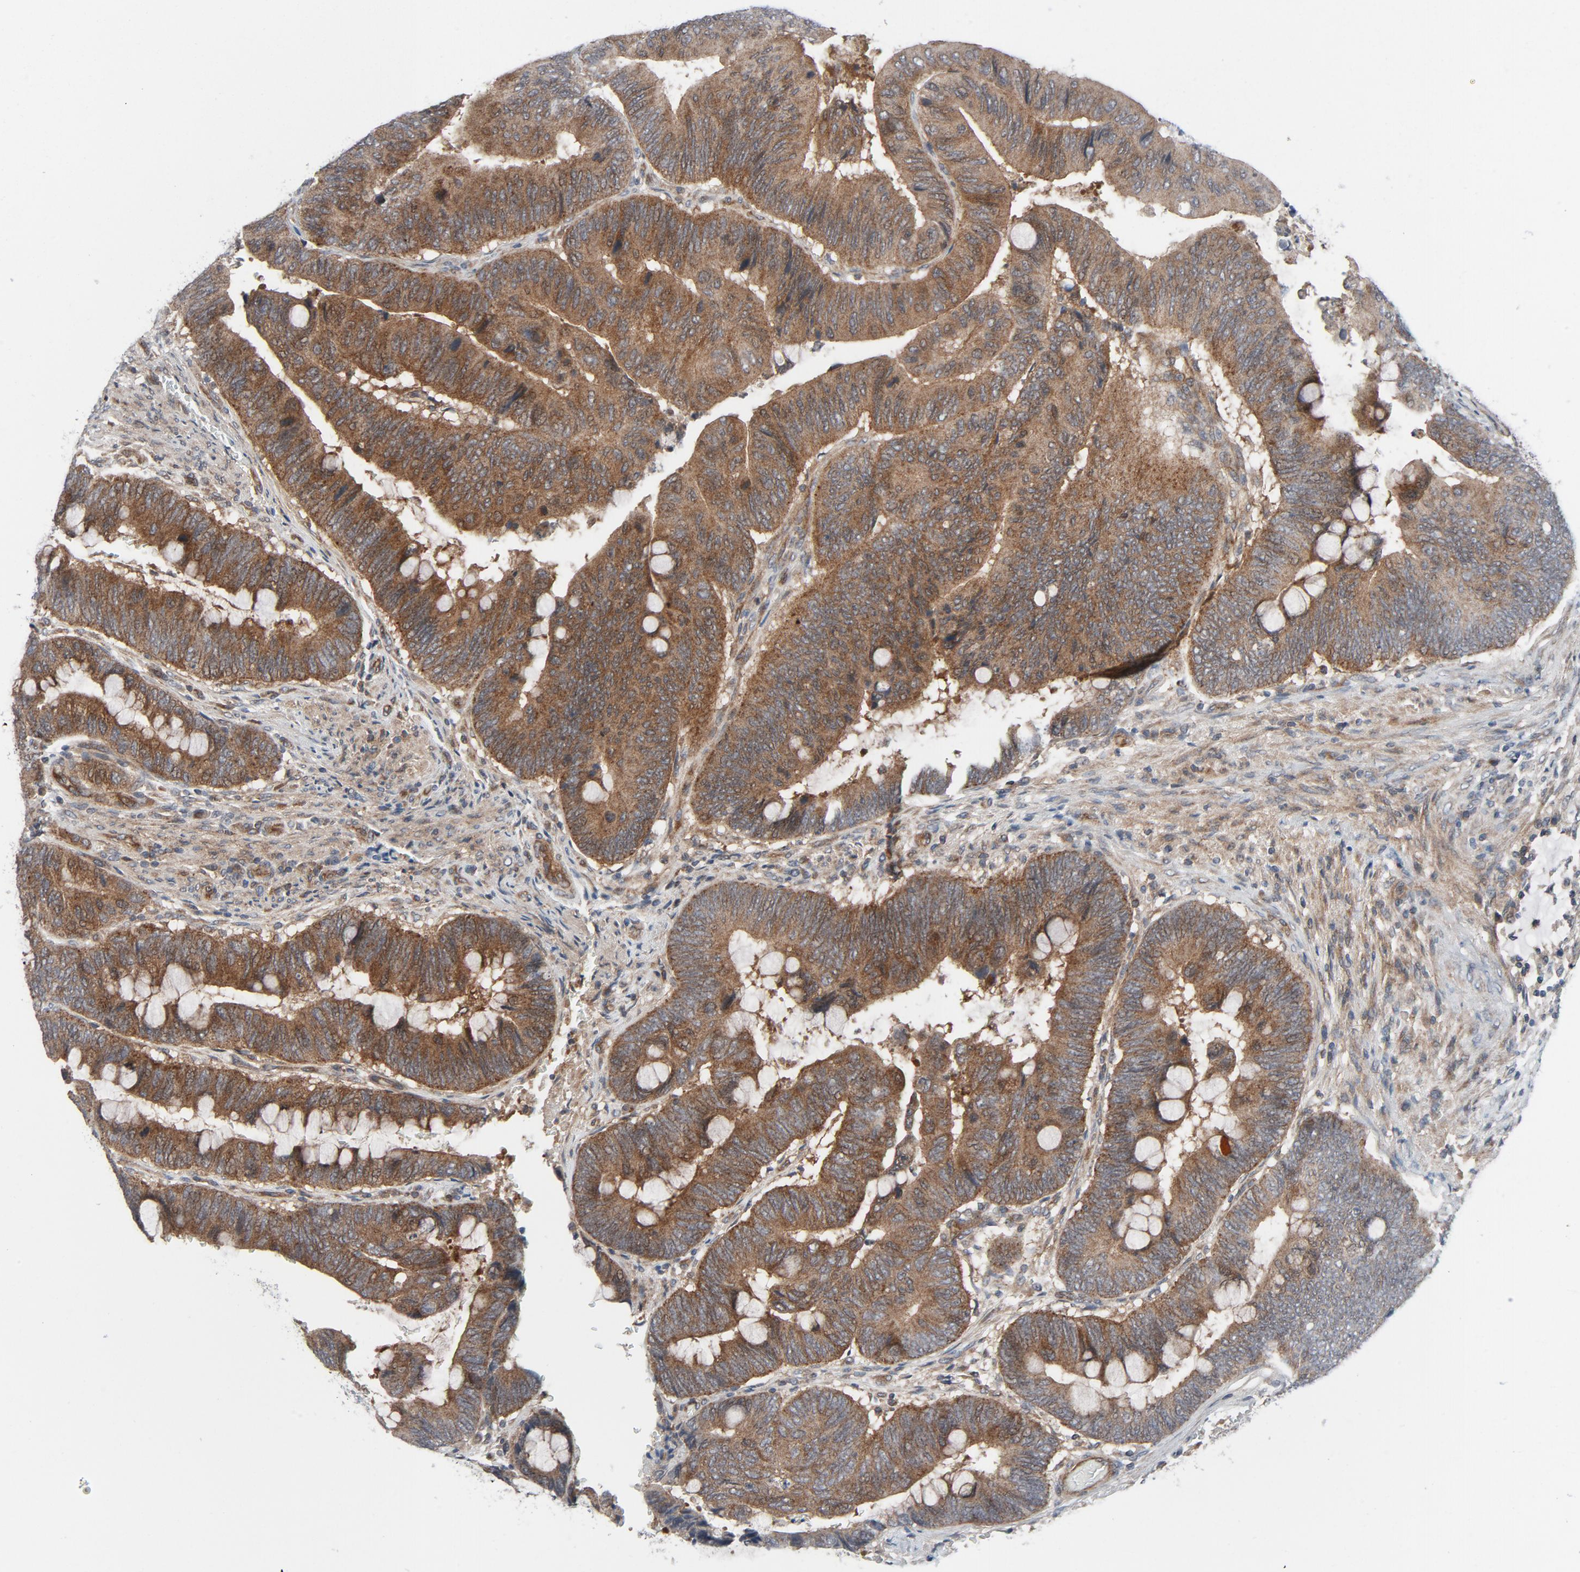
{"staining": {"intensity": "moderate", "quantity": ">75%", "location": "cytoplasmic/membranous"}, "tissue": "colorectal cancer", "cell_type": "Tumor cells", "image_type": "cancer", "snomed": [{"axis": "morphology", "description": "Normal tissue, NOS"}, {"axis": "morphology", "description": "Adenocarcinoma, NOS"}, {"axis": "topography", "description": "Rectum"}], "caption": "Immunohistochemical staining of colorectal cancer reveals medium levels of moderate cytoplasmic/membranous protein expression in approximately >75% of tumor cells. (DAB (3,3'-diaminobenzidine) = brown stain, brightfield microscopy at high magnification).", "gene": "TSG101", "patient": {"sex": "male", "age": 92}}